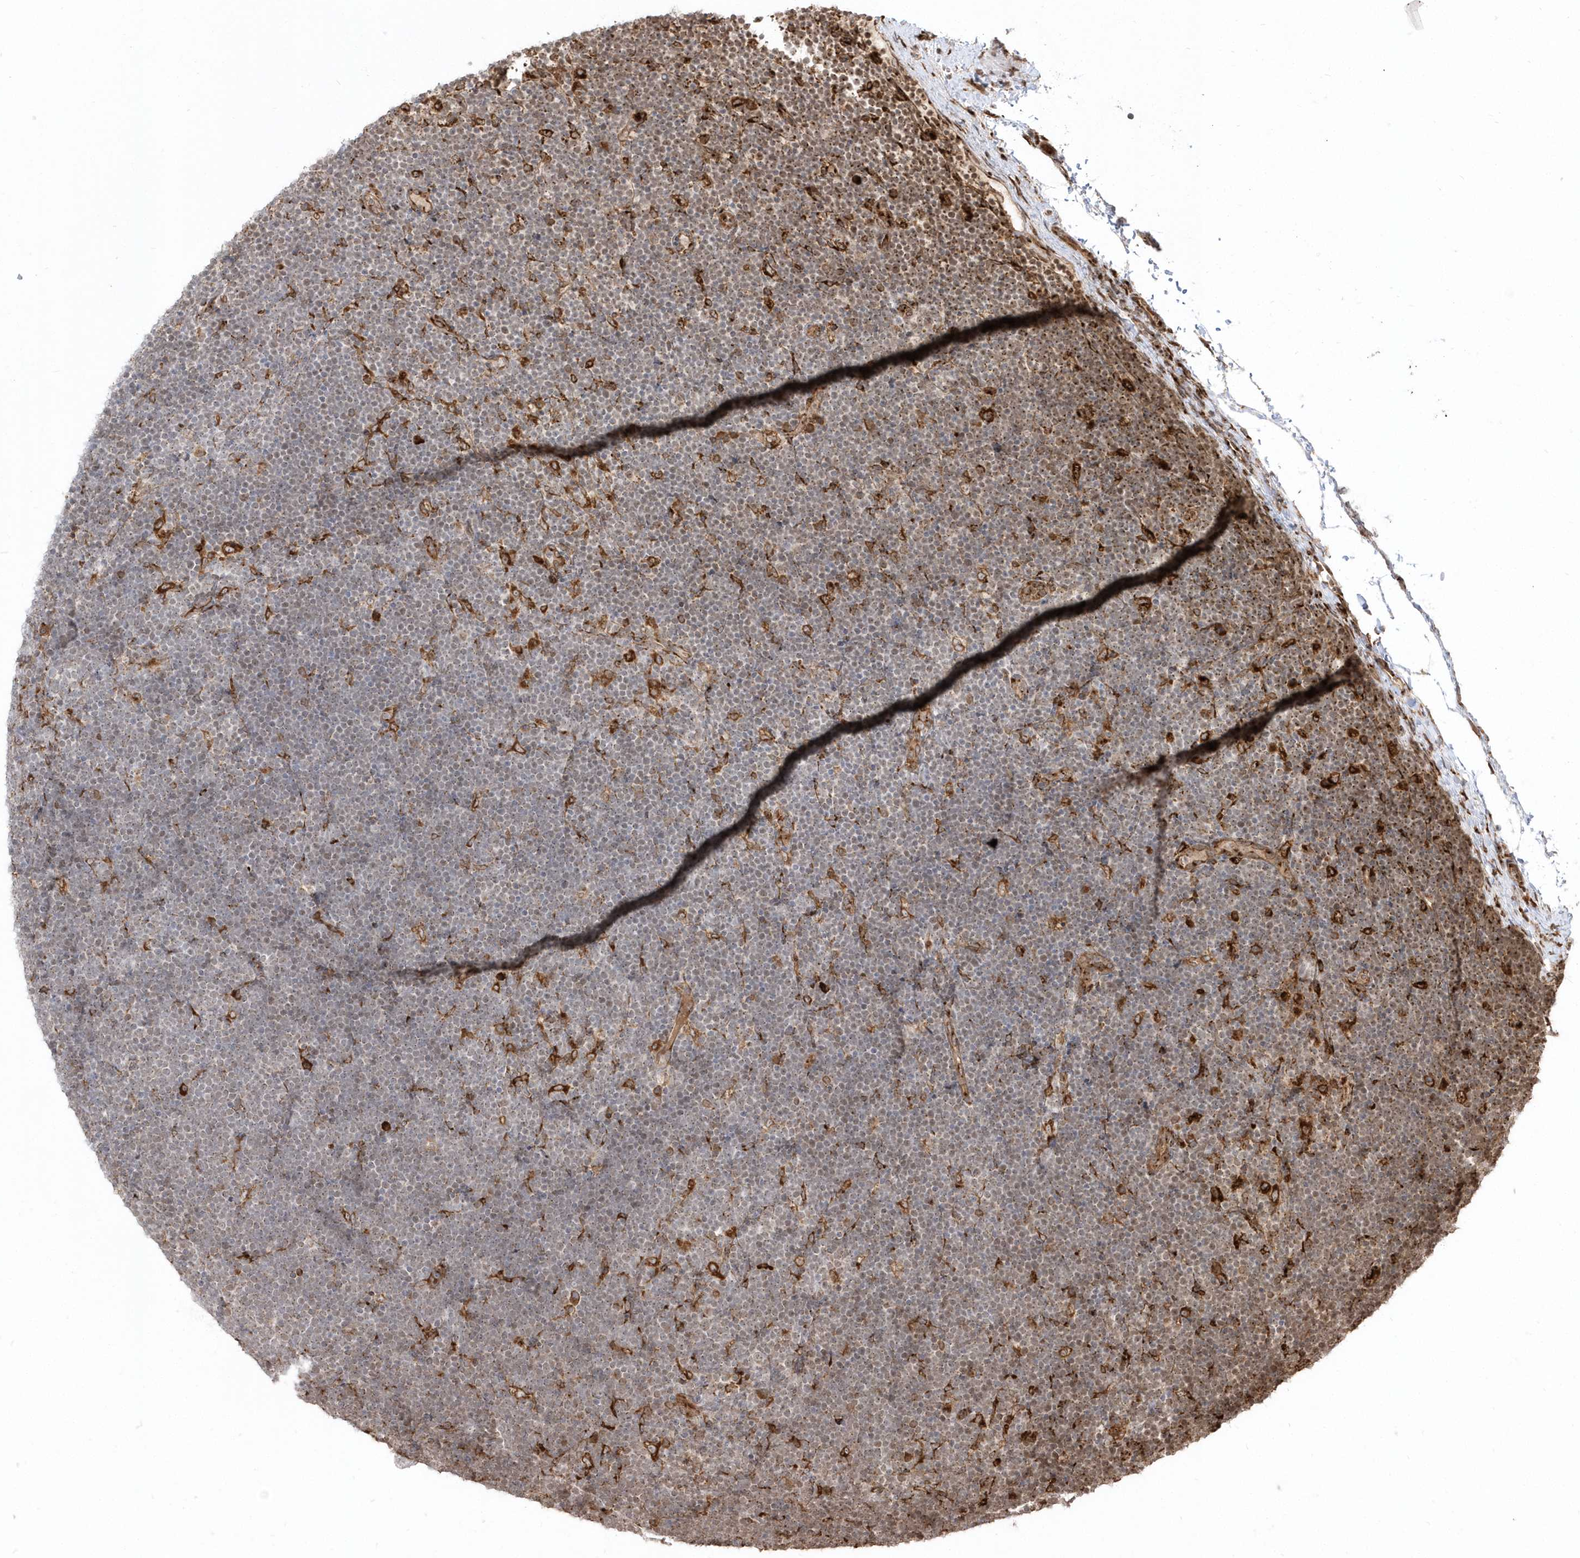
{"staining": {"intensity": "moderate", "quantity": "25%-75%", "location": "nuclear"}, "tissue": "lymphoma", "cell_type": "Tumor cells", "image_type": "cancer", "snomed": [{"axis": "morphology", "description": "Malignant lymphoma, non-Hodgkin's type, High grade"}, {"axis": "topography", "description": "Lymph node"}], "caption": "Immunohistochemistry (IHC) (DAB (3,3'-diaminobenzidine)) staining of human lymphoma shows moderate nuclear protein expression in approximately 25%-75% of tumor cells.", "gene": "EPC2", "patient": {"sex": "male", "age": 13}}